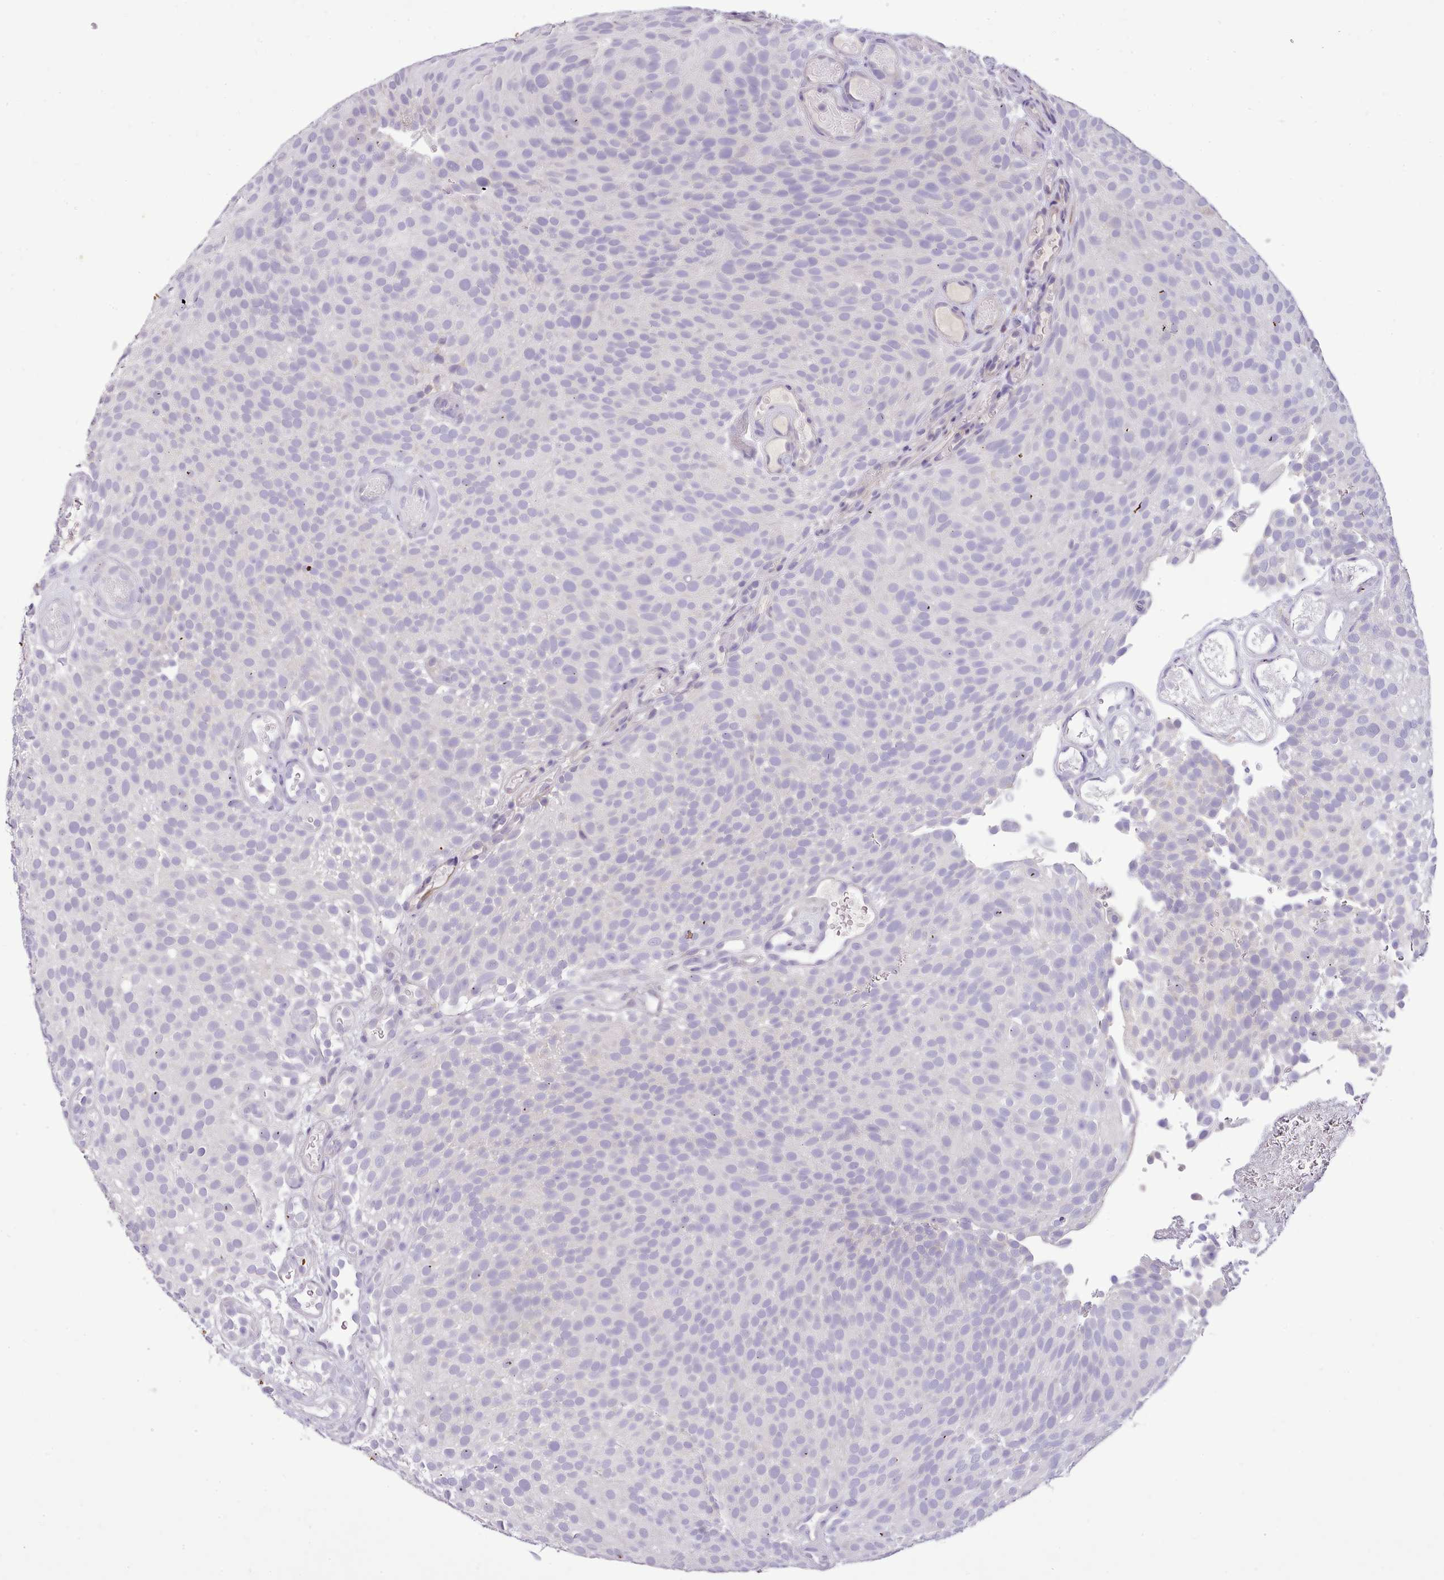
{"staining": {"intensity": "negative", "quantity": "none", "location": "none"}, "tissue": "urothelial cancer", "cell_type": "Tumor cells", "image_type": "cancer", "snomed": [{"axis": "morphology", "description": "Urothelial carcinoma, Low grade"}, {"axis": "topography", "description": "Urinary bladder"}], "caption": "A micrograph of human urothelial cancer is negative for staining in tumor cells.", "gene": "FAM83E", "patient": {"sex": "male", "age": 78}}